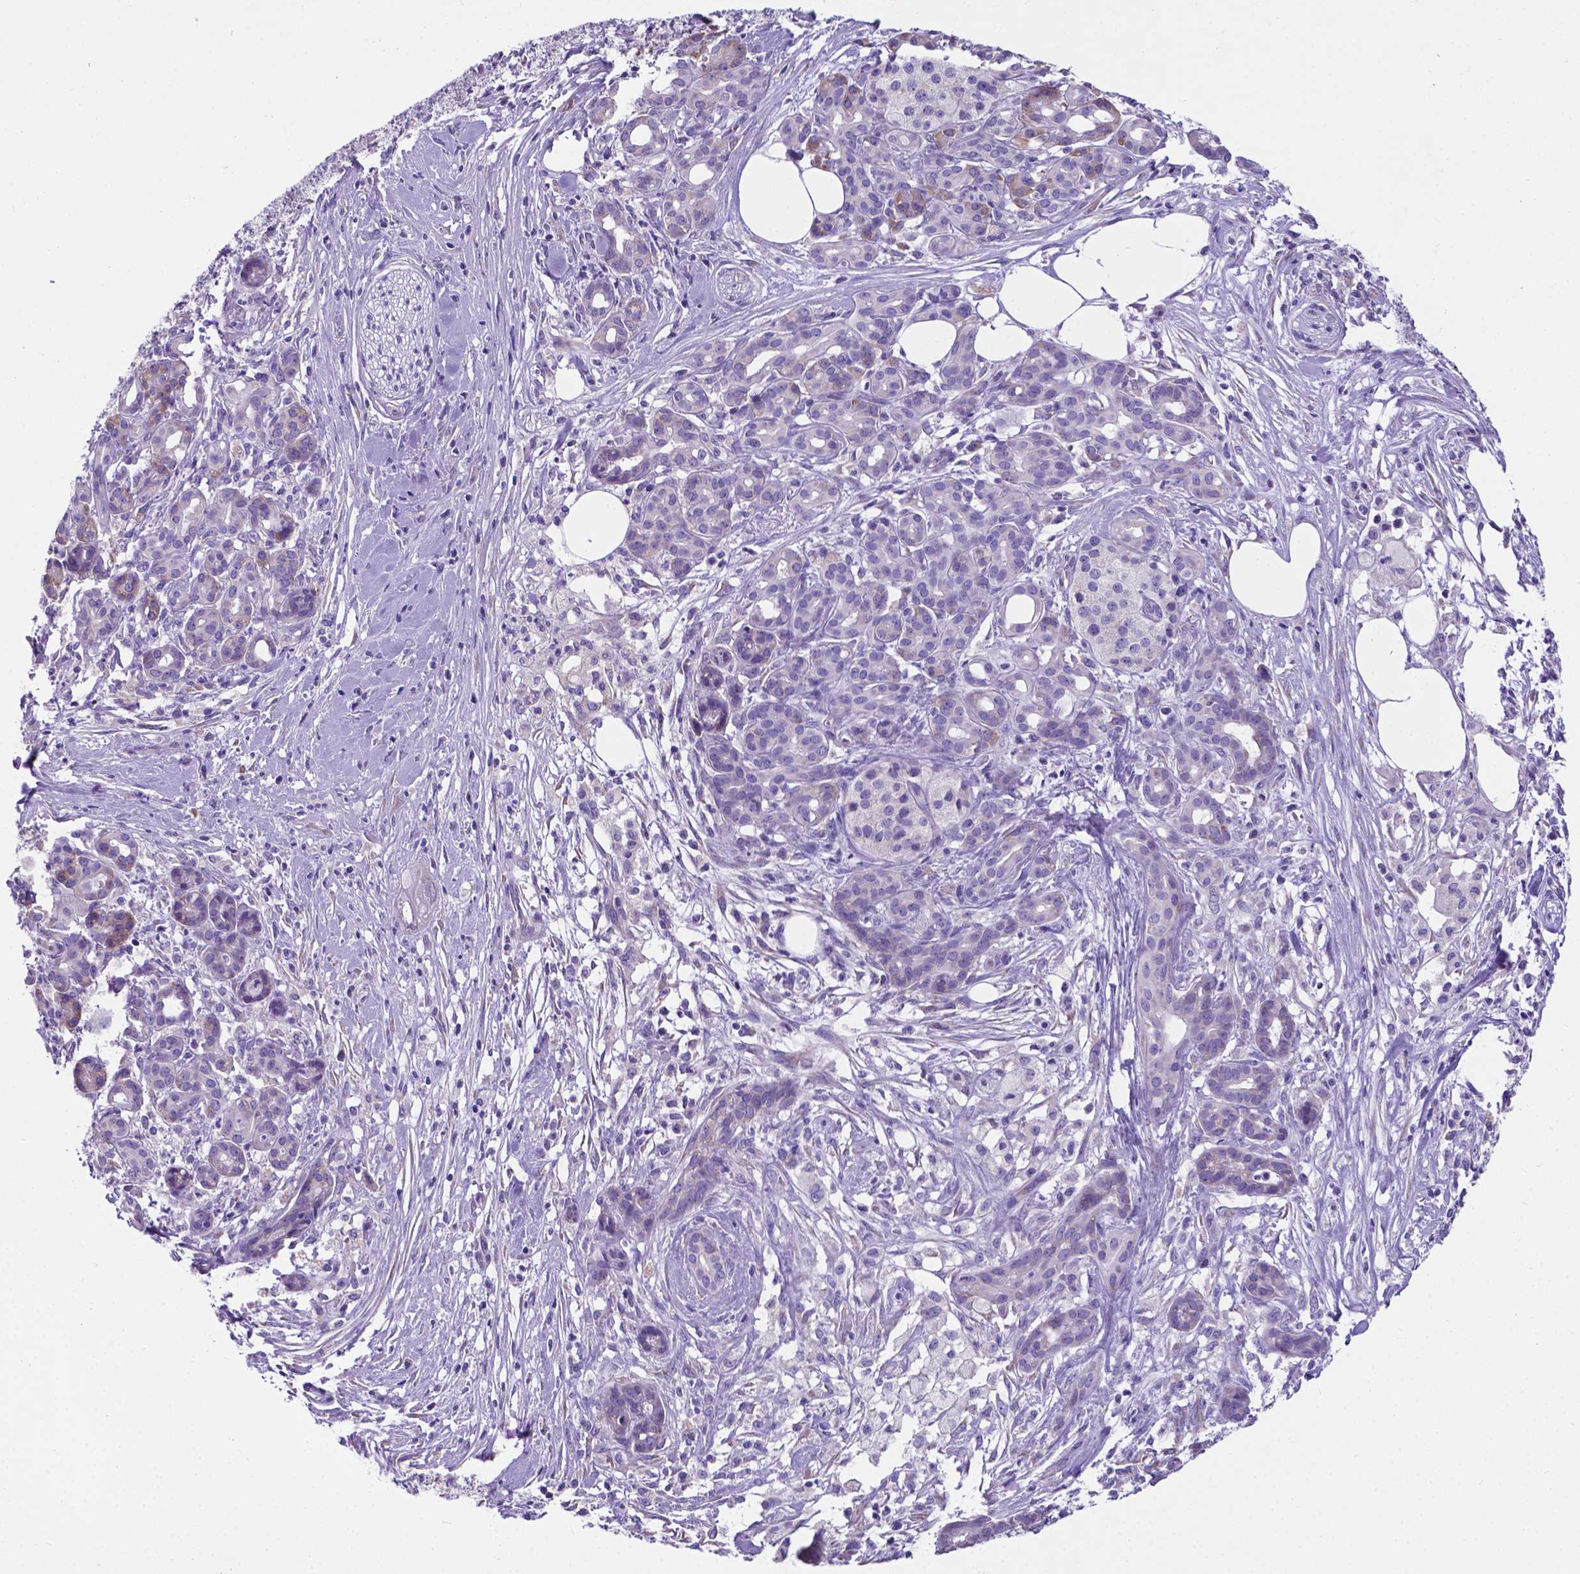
{"staining": {"intensity": "moderate", "quantity": "<25%", "location": "cytoplasmic/membranous"}, "tissue": "pancreatic cancer", "cell_type": "Tumor cells", "image_type": "cancer", "snomed": [{"axis": "morphology", "description": "Adenocarcinoma, NOS"}, {"axis": "topography", "description": "Pancreas"}], "caption": "Protein expression analysis of human adenocarcinoma (pancreatic) reveals moderate cytoplasmic/membranous positivity in about <25% of tumor cells.", "gene": "RPL6", "patient": {"sex": "female", "age": 66}}